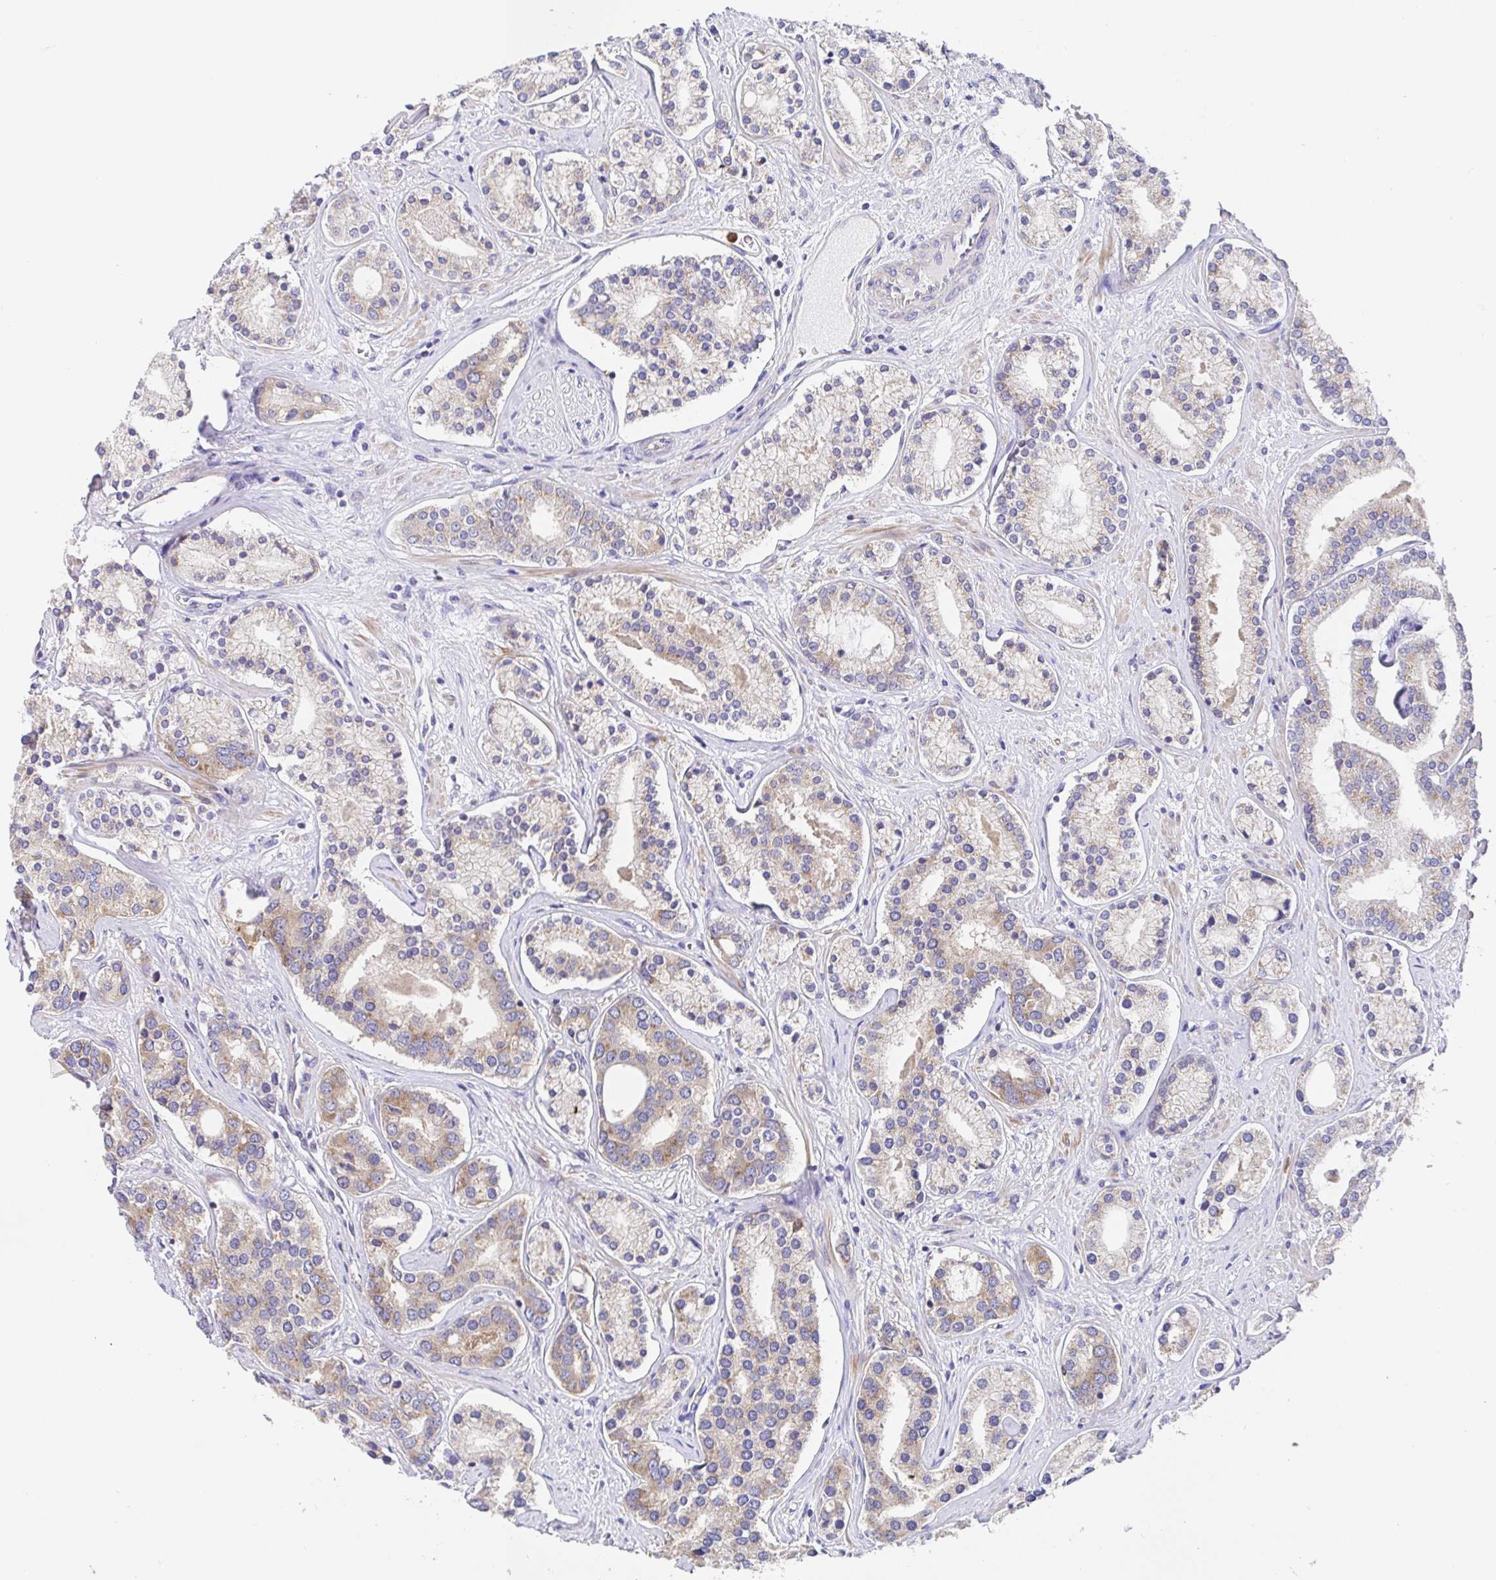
{"staining": {"intensity": "moderate", "quantity": "25%-75%", "location": "cytoplasmic/membranous"}, "tissue": "prostate cancer", "cell_type": "Tumor cells", "image_type": "cancer", "snomed": [{"axis": "morphology", "description": "Adenocarcinoma, High grade"}, {"axis": "topography", "description": "Prostate"}], "caption": "High-magnification brightfield microscopy of prostate cancer stained with DAB (brown) and counterstained with hematoxylin (blue). tumor cells exhibit moderate cytoplasmic/membranous positivity is present in about25%-75% of cells.", "gene": "GOLGA1", "patient": {"sex": "male", "age": 58}}